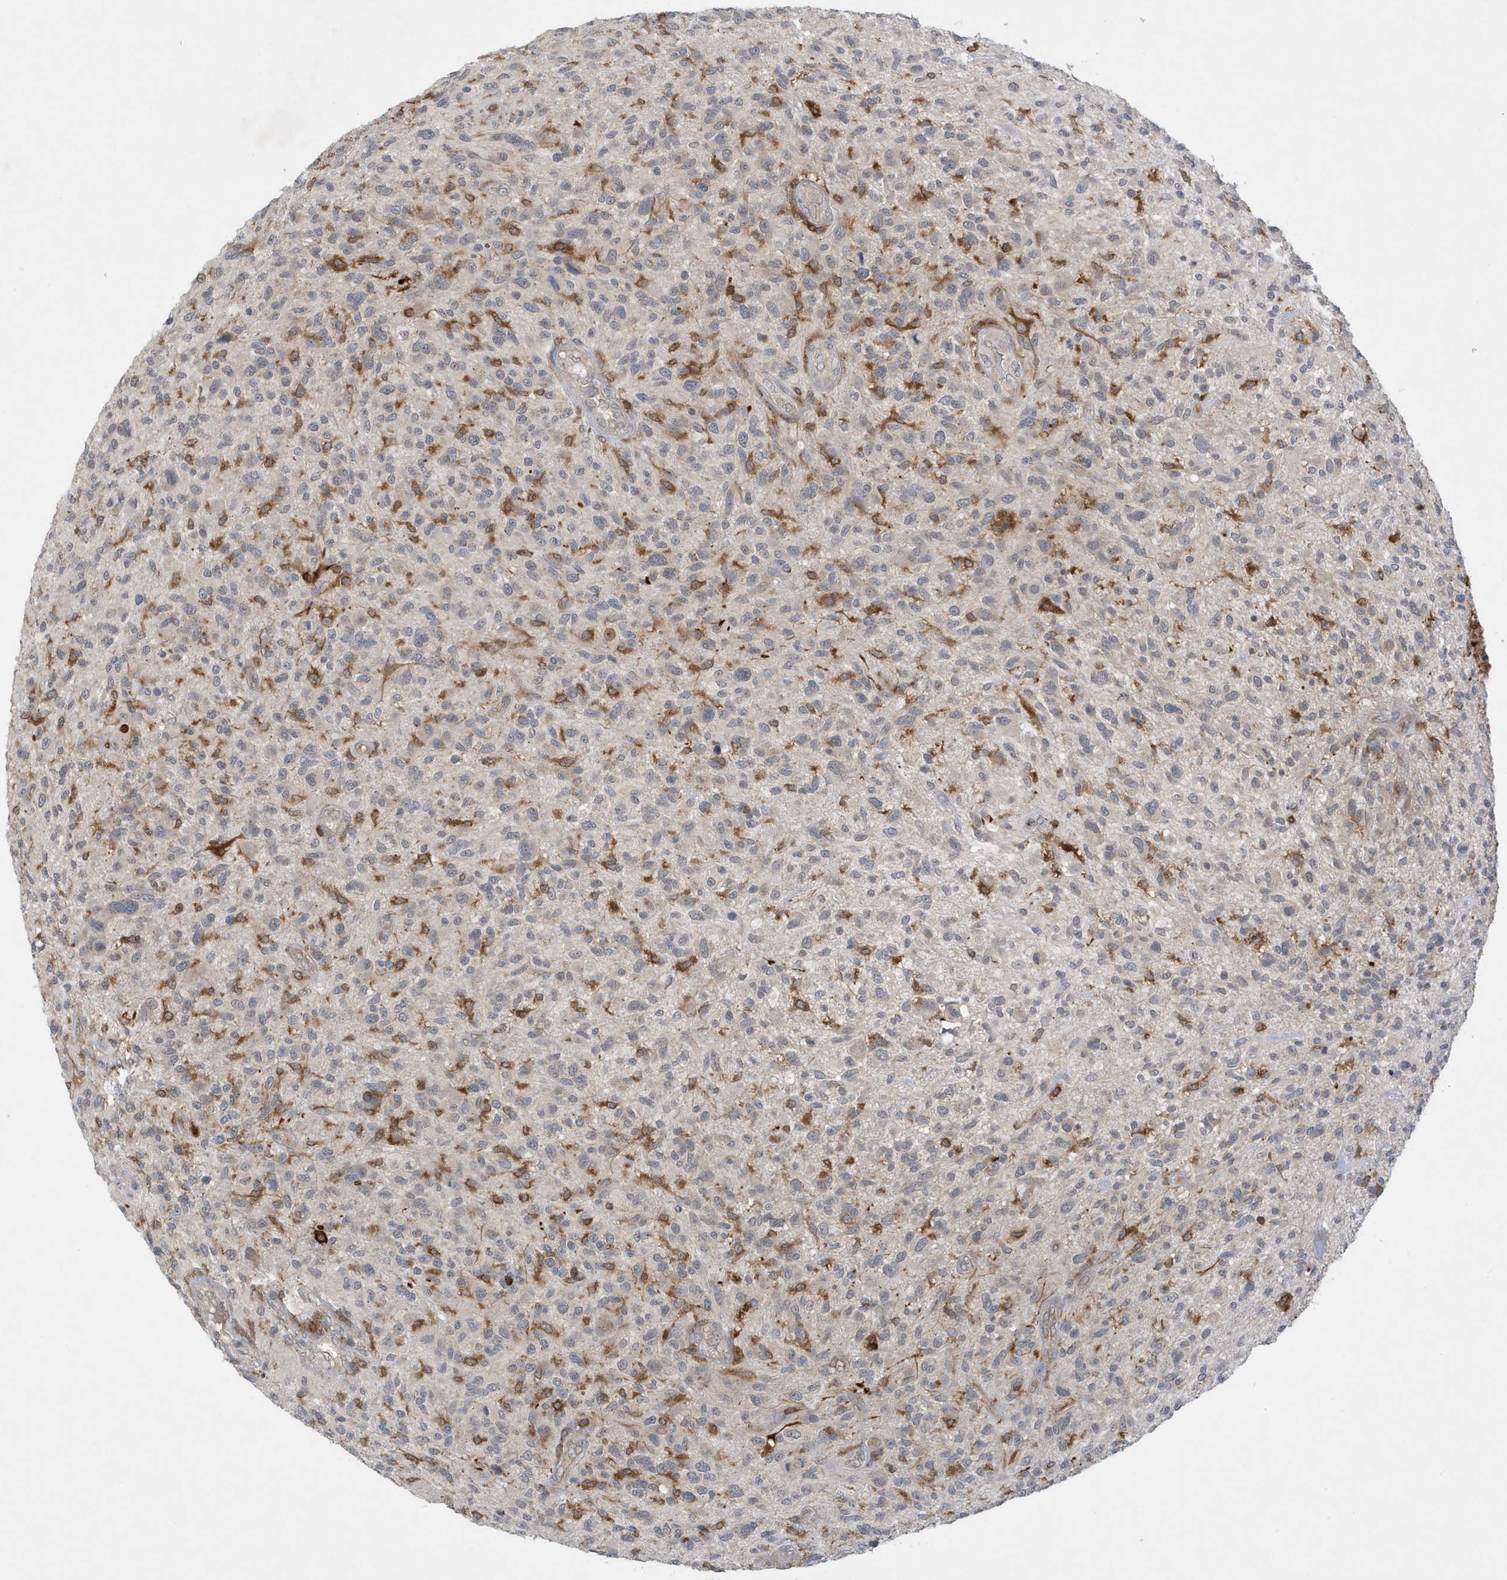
{"staining": {"intensity": "negative", "quantity": "none", "location": "none"}, "tissue": "glioma", "cell_type": "Tumor cells", "image_type": "cancer", "snomed": [{"axis": "morphology", "description": "Glioma, malignant, High grade"}, {"axis": "topography", "description": "Brain"}], "caption": "Immunohistochemistry (IHC) histopathology image of neoplastic tissue: human high-grade glioma (malignant) stained with DAB reveals no significant protein positivity in tumor cells.", "gene": "NSUN3", "patient": {"sex": "male", "age": 47}}